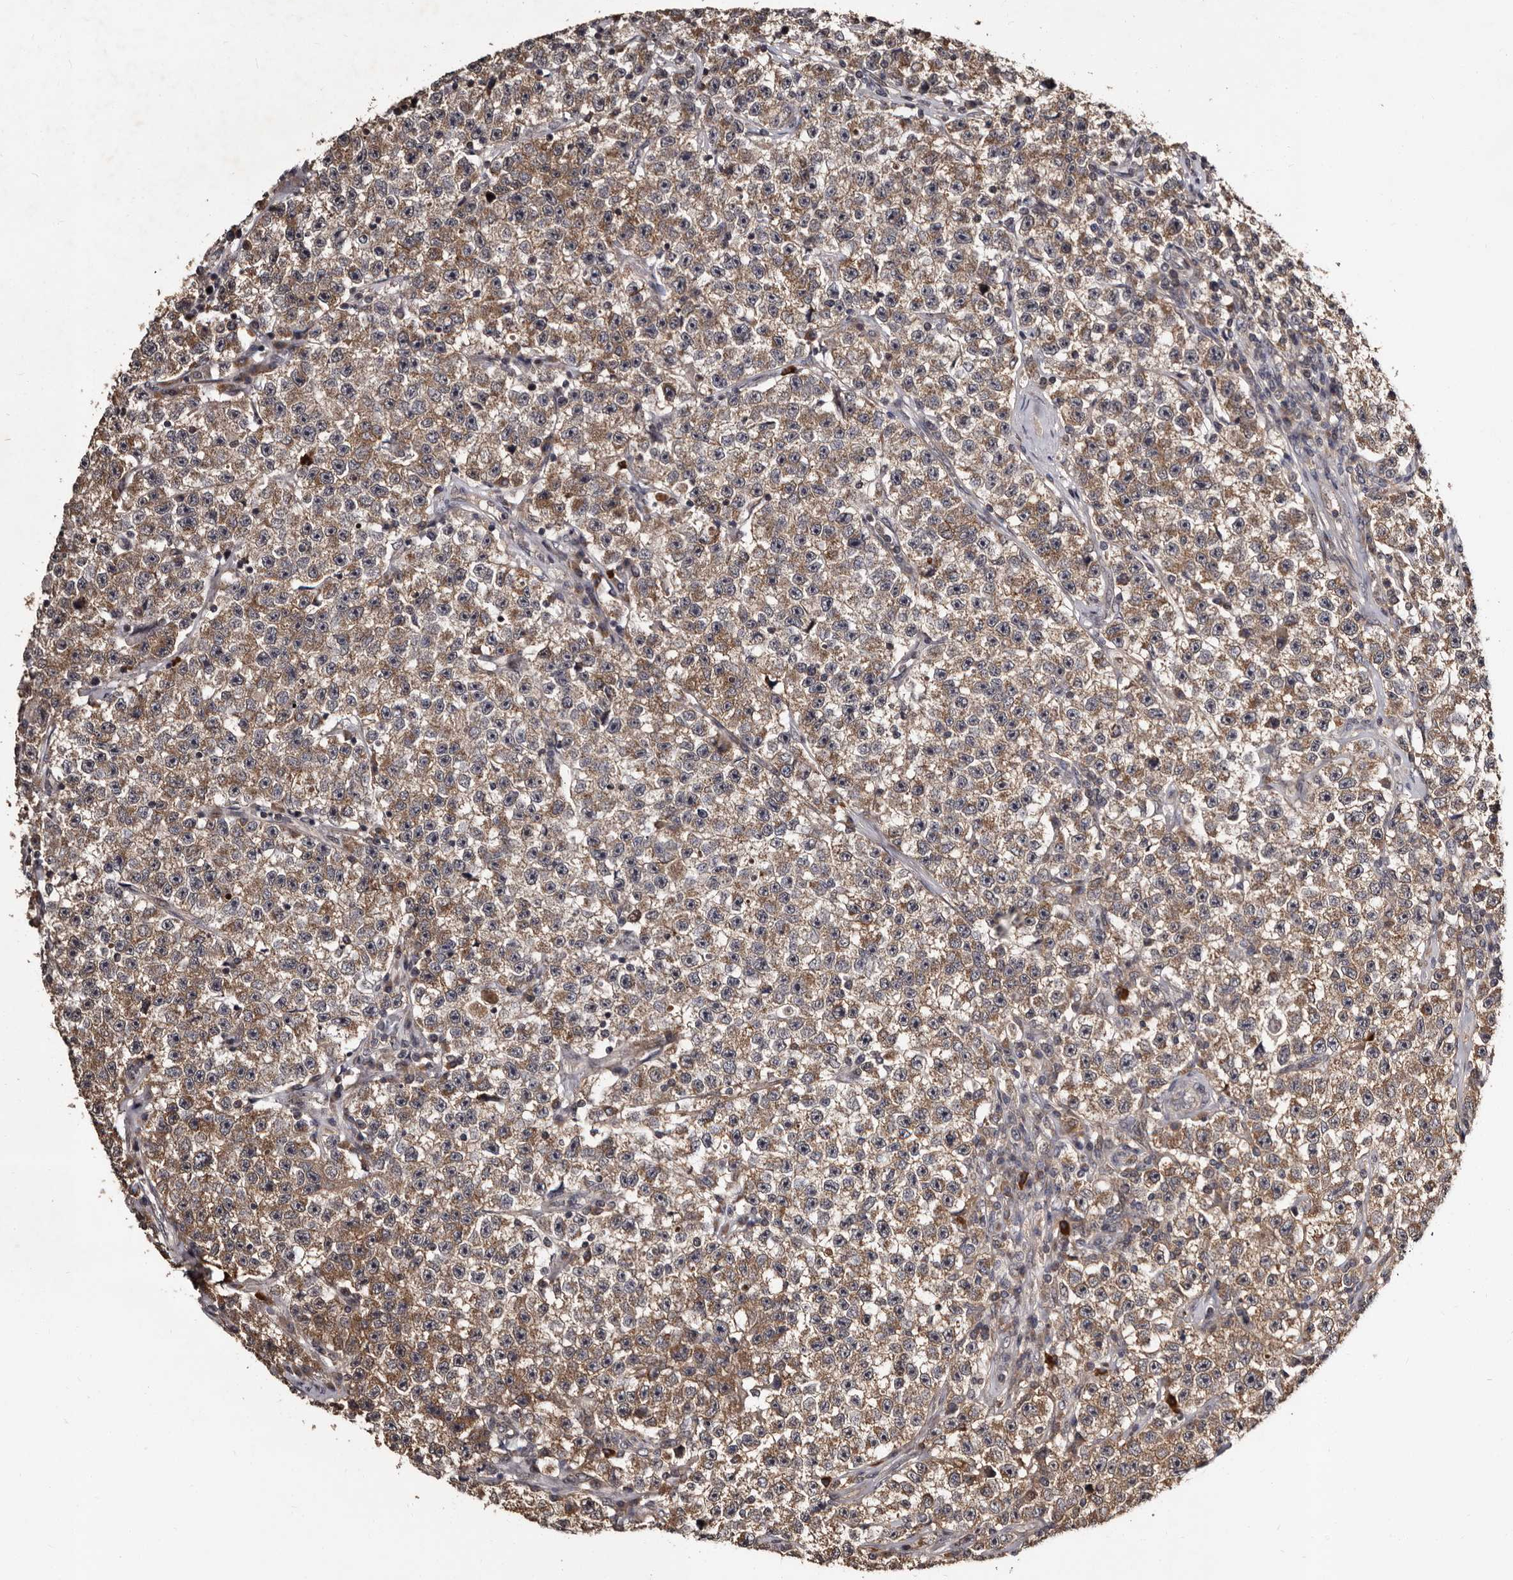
{"staining": {"intensity": "moderate", "quantity": ">75%", "location": "cytoplasmic/membranous"}, "tissue": "testis cancer", "cell_type": "Tumor cells", "image_type": "cancer", "snomed": [{"axis": "morphology", "description": "Seminoma, NOS"}, {"axis": "topography", "description": "Testis"}], "caption": "Approximately >75% of tumor cells in human testis cancer (seminoma) demonstrate moderate cytoplasmic/membranous protein staining as visualized by brown immunohistochemical staining.", "gene": "MKRN3", "patient": {"sex": "male", "age": 22}}